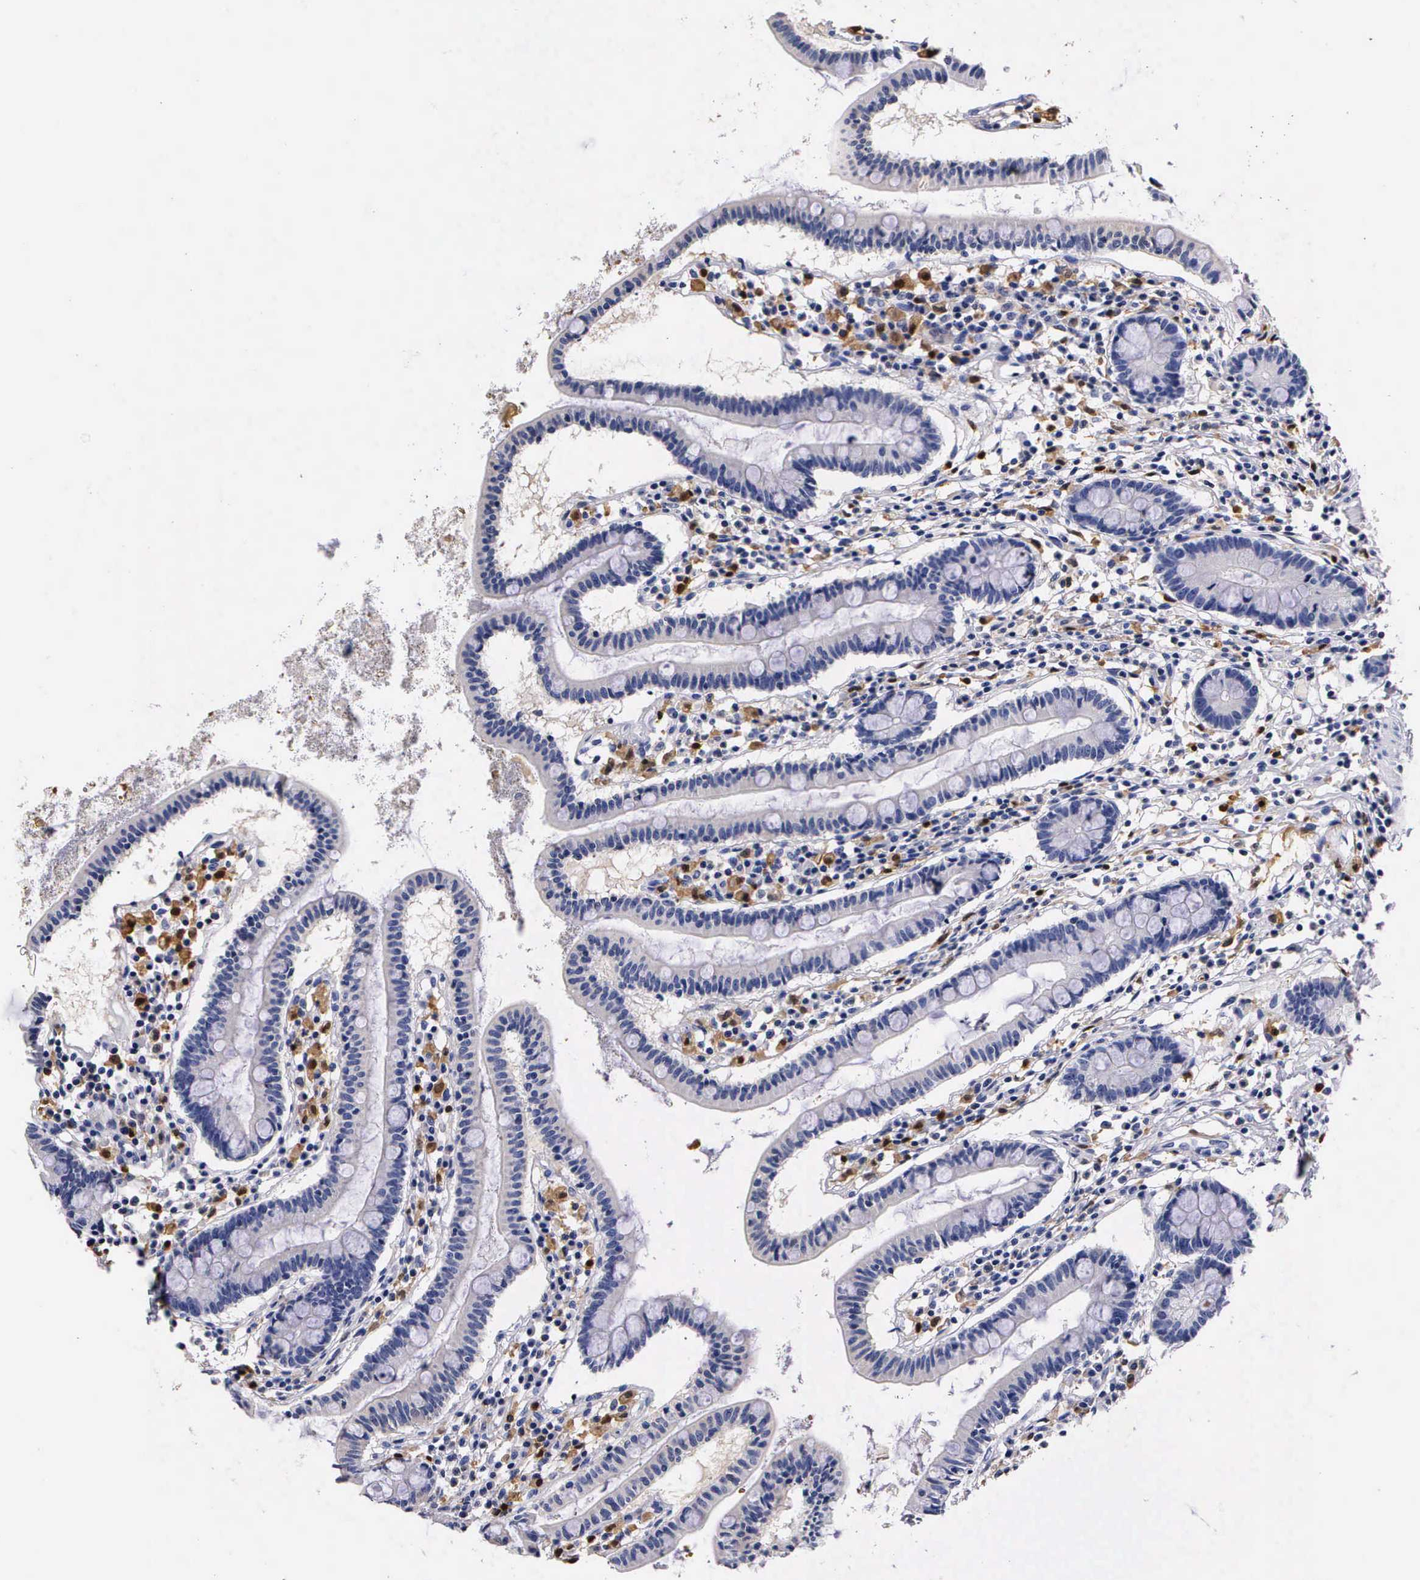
{"staining": {"intensity": "negative", "quantity": "none", "location": "none"}, "tissue": "small intestine", "cell_type": "Glandular cells", "image_type": "normal", "snomed": [{"axis": "morphology", "description": "Normal tissue, NOS"}, {"axis": "topography", "description": "Small intestine"}], "caption": "IHC of benign human small intestine displays no staining in glandular cells.", "gene": "RENBP", "patient": {"sex": "female", "age": 37}}